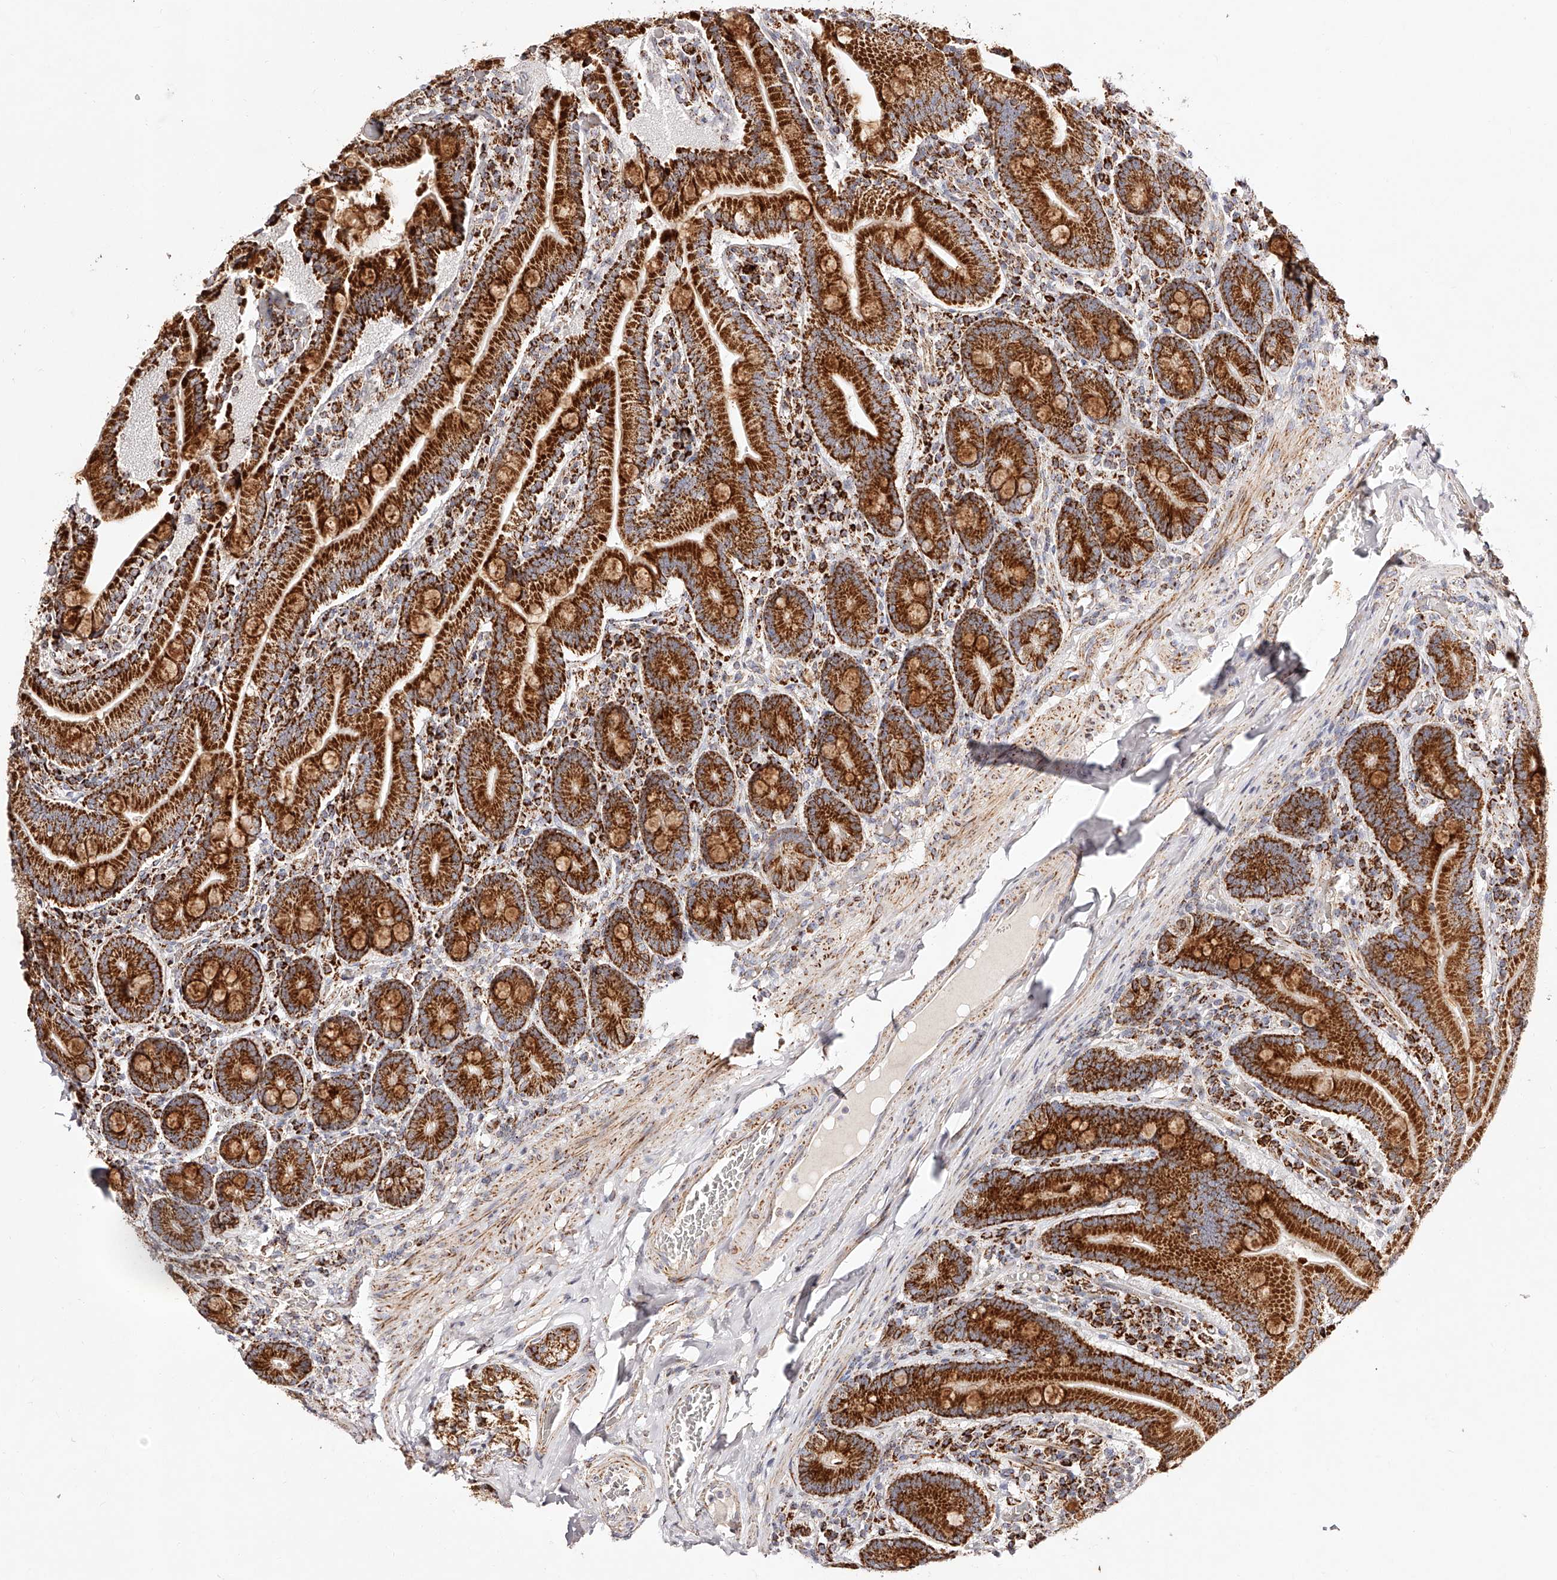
{"staining": {"intensity": "strong", "quantity": ">75%", "location": "cytoplasmic/membranous"}, "tissue": "duodenum", "cell_type": "Glandular cells", "image_type": "normal", "snomed": [{"axis": "morphology", "description": "Normal tissue, NOS"}, {"axis": "topography", "description": "Duodenum"}], "caption": "The image exhibits a brown stain indicating the presence of a protein in the cytoplasmic/membranous of glandular cells in duodenum. (DAB (3,3'-diaminobenzidine) IHC, brown staining for protein, blue staining for nuclei).", "gene": "NDUFV3", "patient": {"sex": "female", "age": 62}}